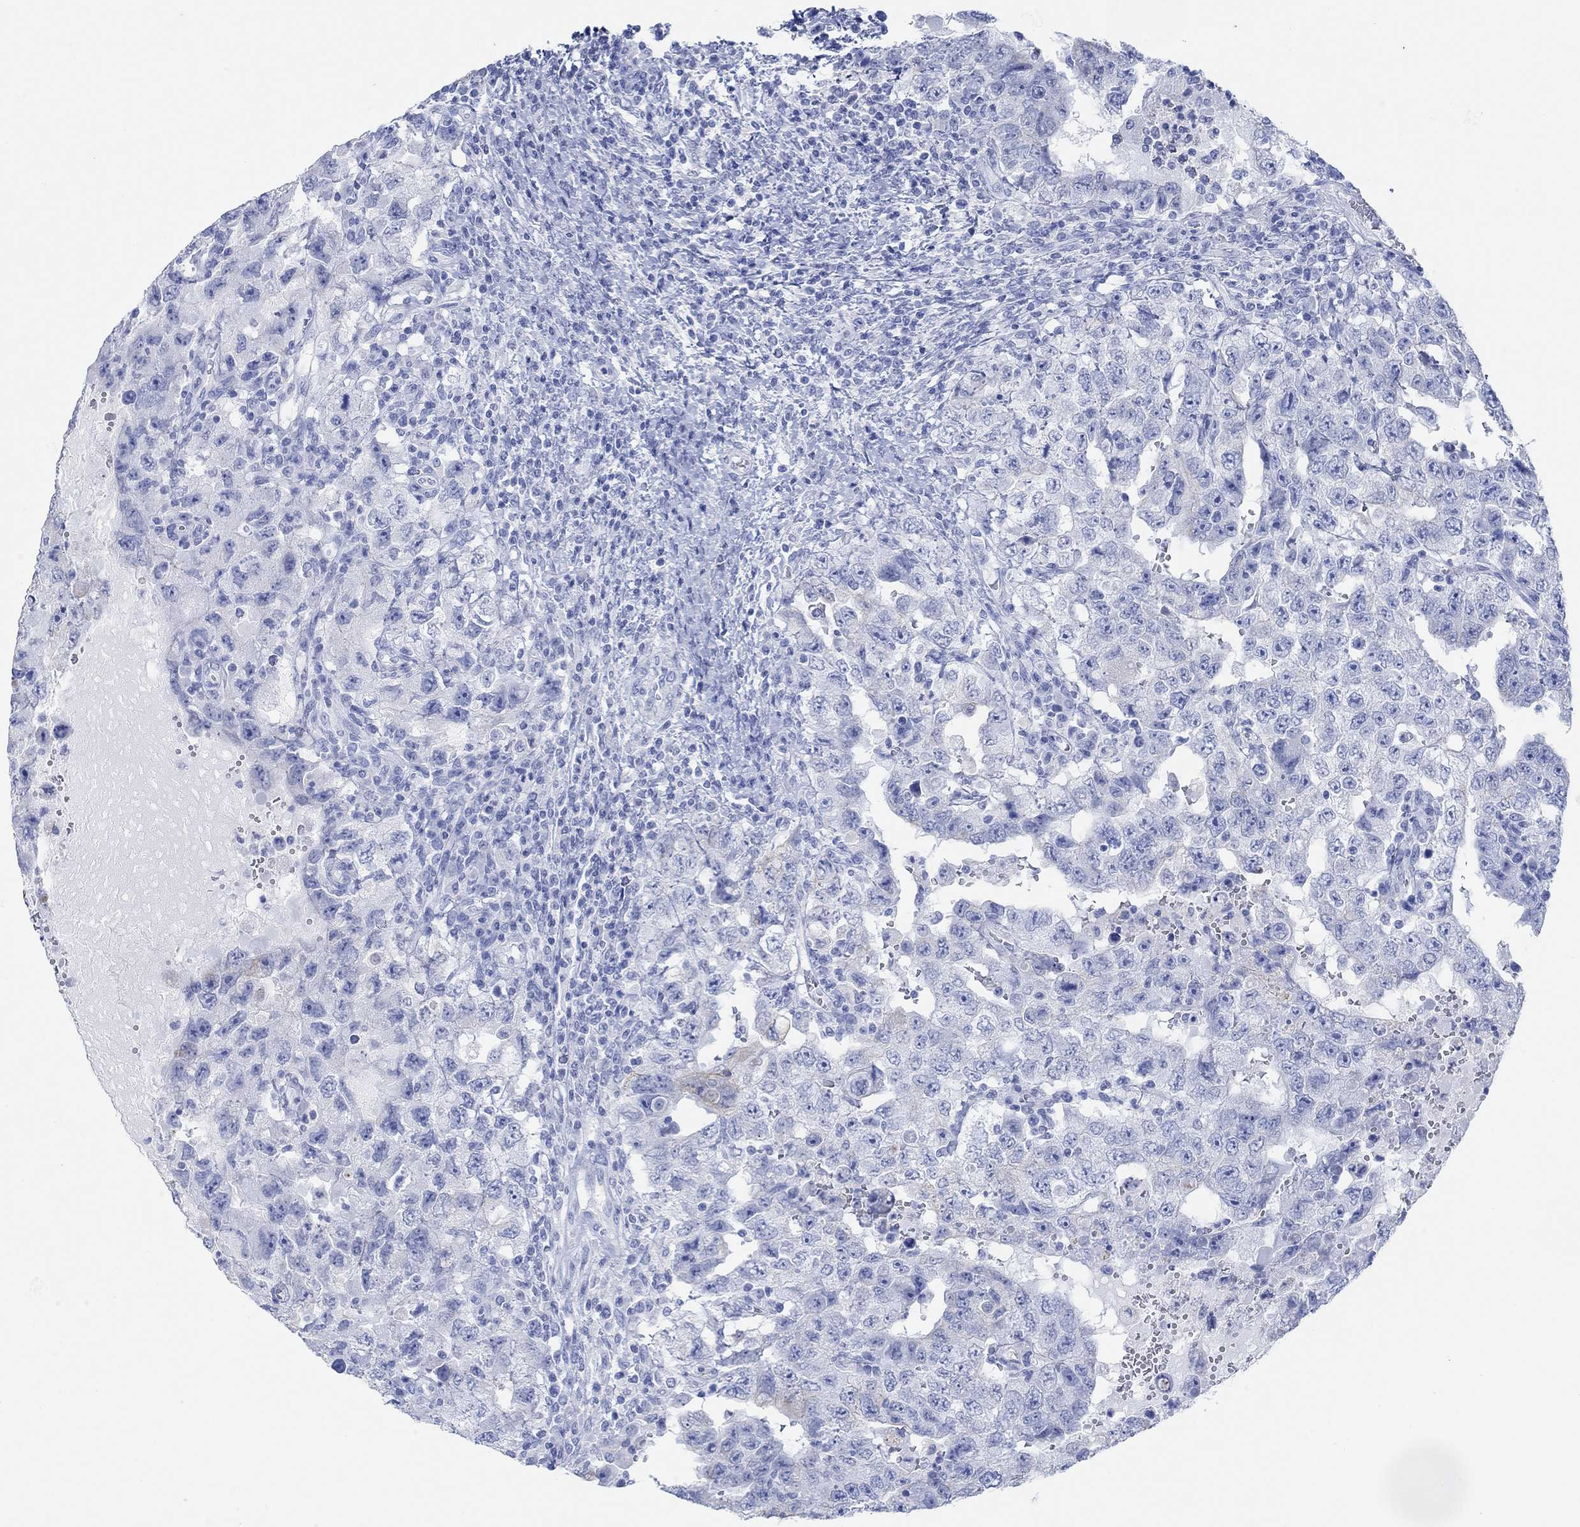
{"staining": {"intensity": "negative", "quantity": "none", "location": "none"}, "tissue": "testis cancer", "cell_type": "Tumor cells", "image_type": "cancer", "snomed": [{"axis": "morphology", "description": "Carcinoma, Embryonal, NOS"}, {"axis": "topography", "description": "Testis"}], "caption": "This histopathology image is of embryonal carcinoma (testis) stained with immunohistochemistry to label a protein in brown with the nuclei are counter-stained blue. There is no expression in tumor cells.", "gene": "AK8", "patient": {"sex": "male", "age": 26}}